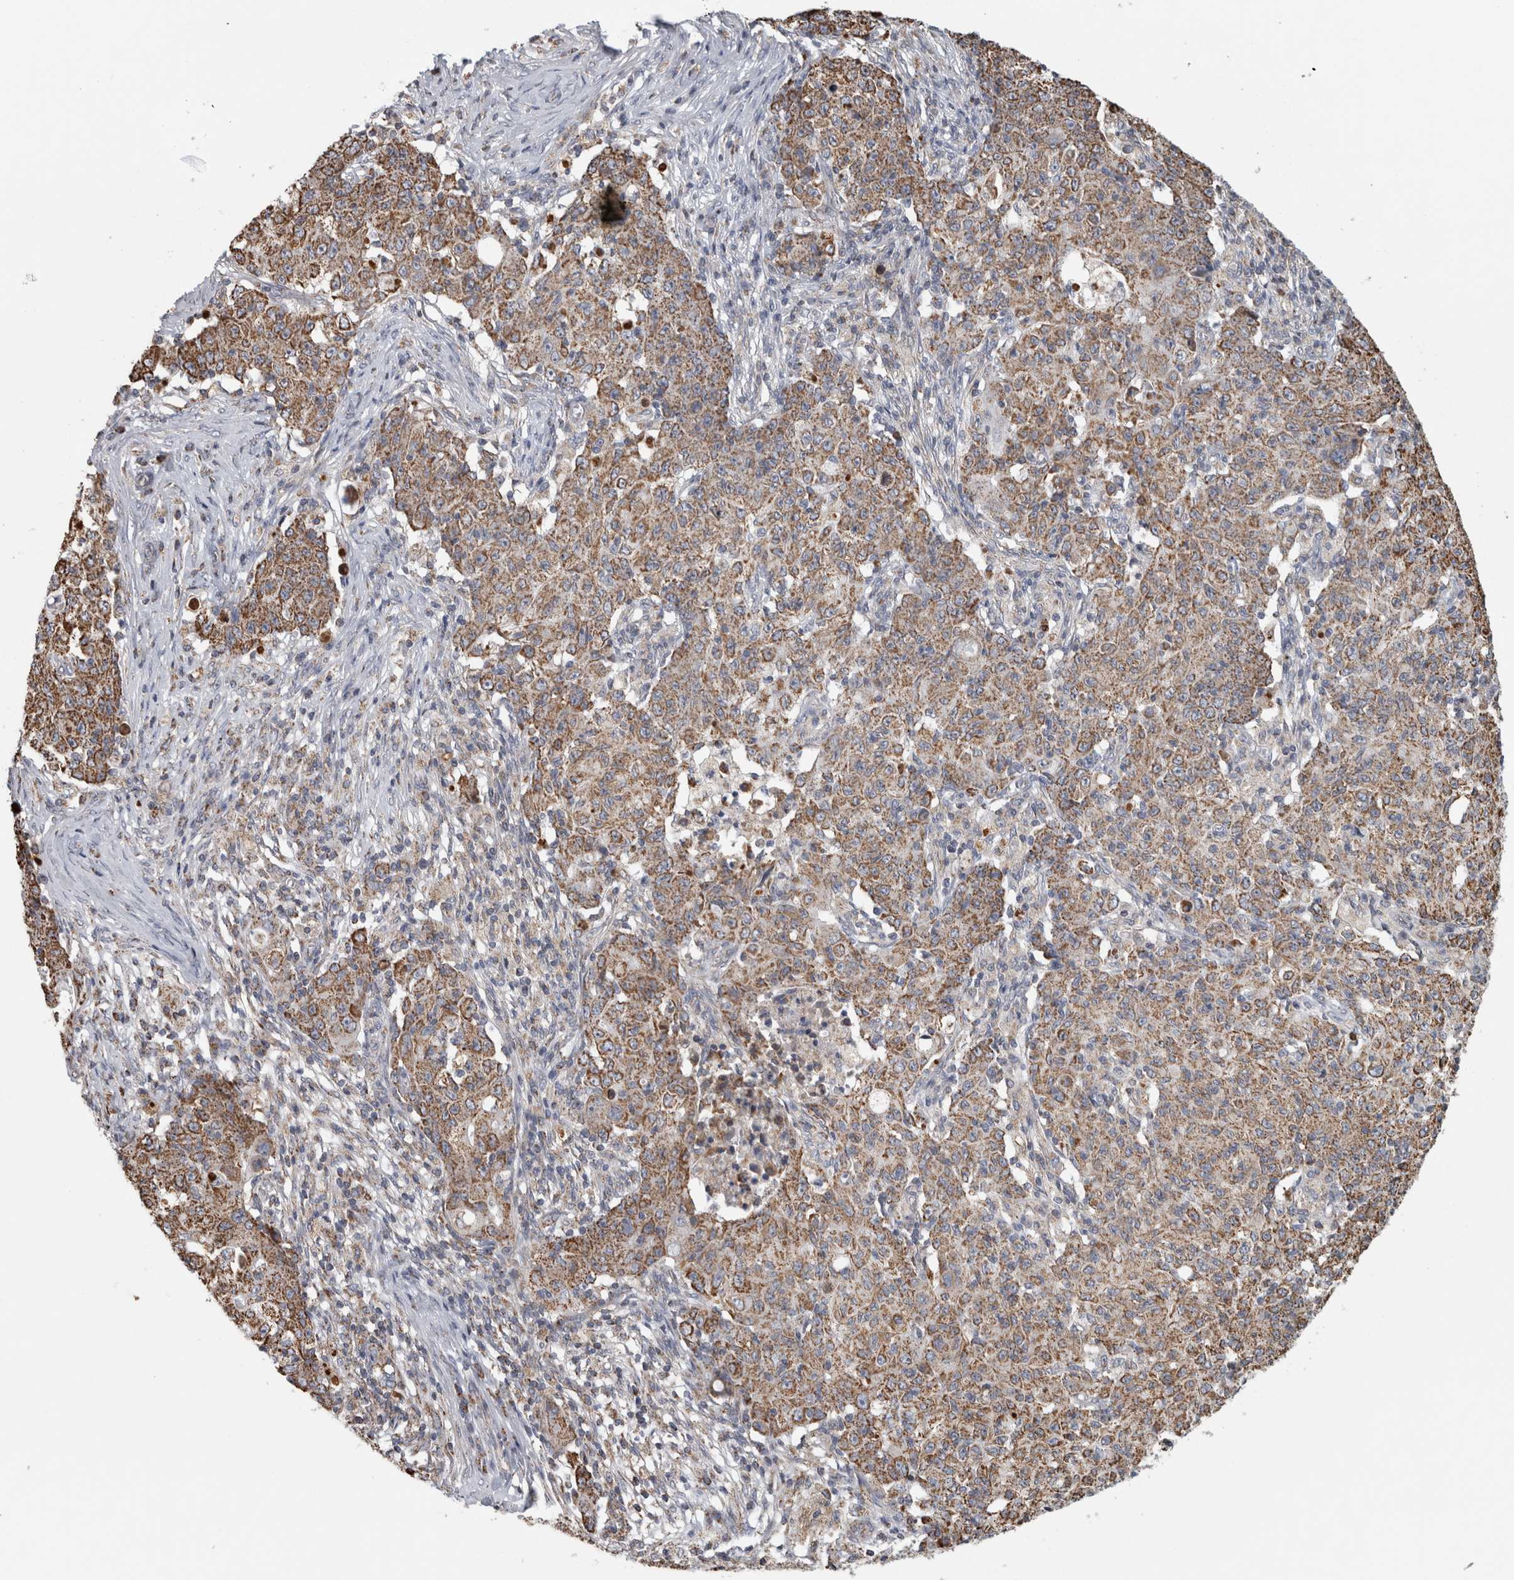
{"staining": {"intensity": "moderate", "quantity": ">75%", "location": "cytoplasmic/membranous"}, "tissue": "ovarian cancer", "cell_type": "Tumor cells", "image_type": "cancer", "snomed": [{"axis": "morphology", "description": "Carcinoma, endometroid"}, {"axis": "topography", "description": "Ovary"}], "caption": "A medium amount of moderate cytoplasmic/membranous staining is present in approximately >75% of tumor cells in ovarian cancer (endometroid carcinoma) tissue.", "gene": "ST8SIA1", "patient": {"sex": "female", "age": 42}}